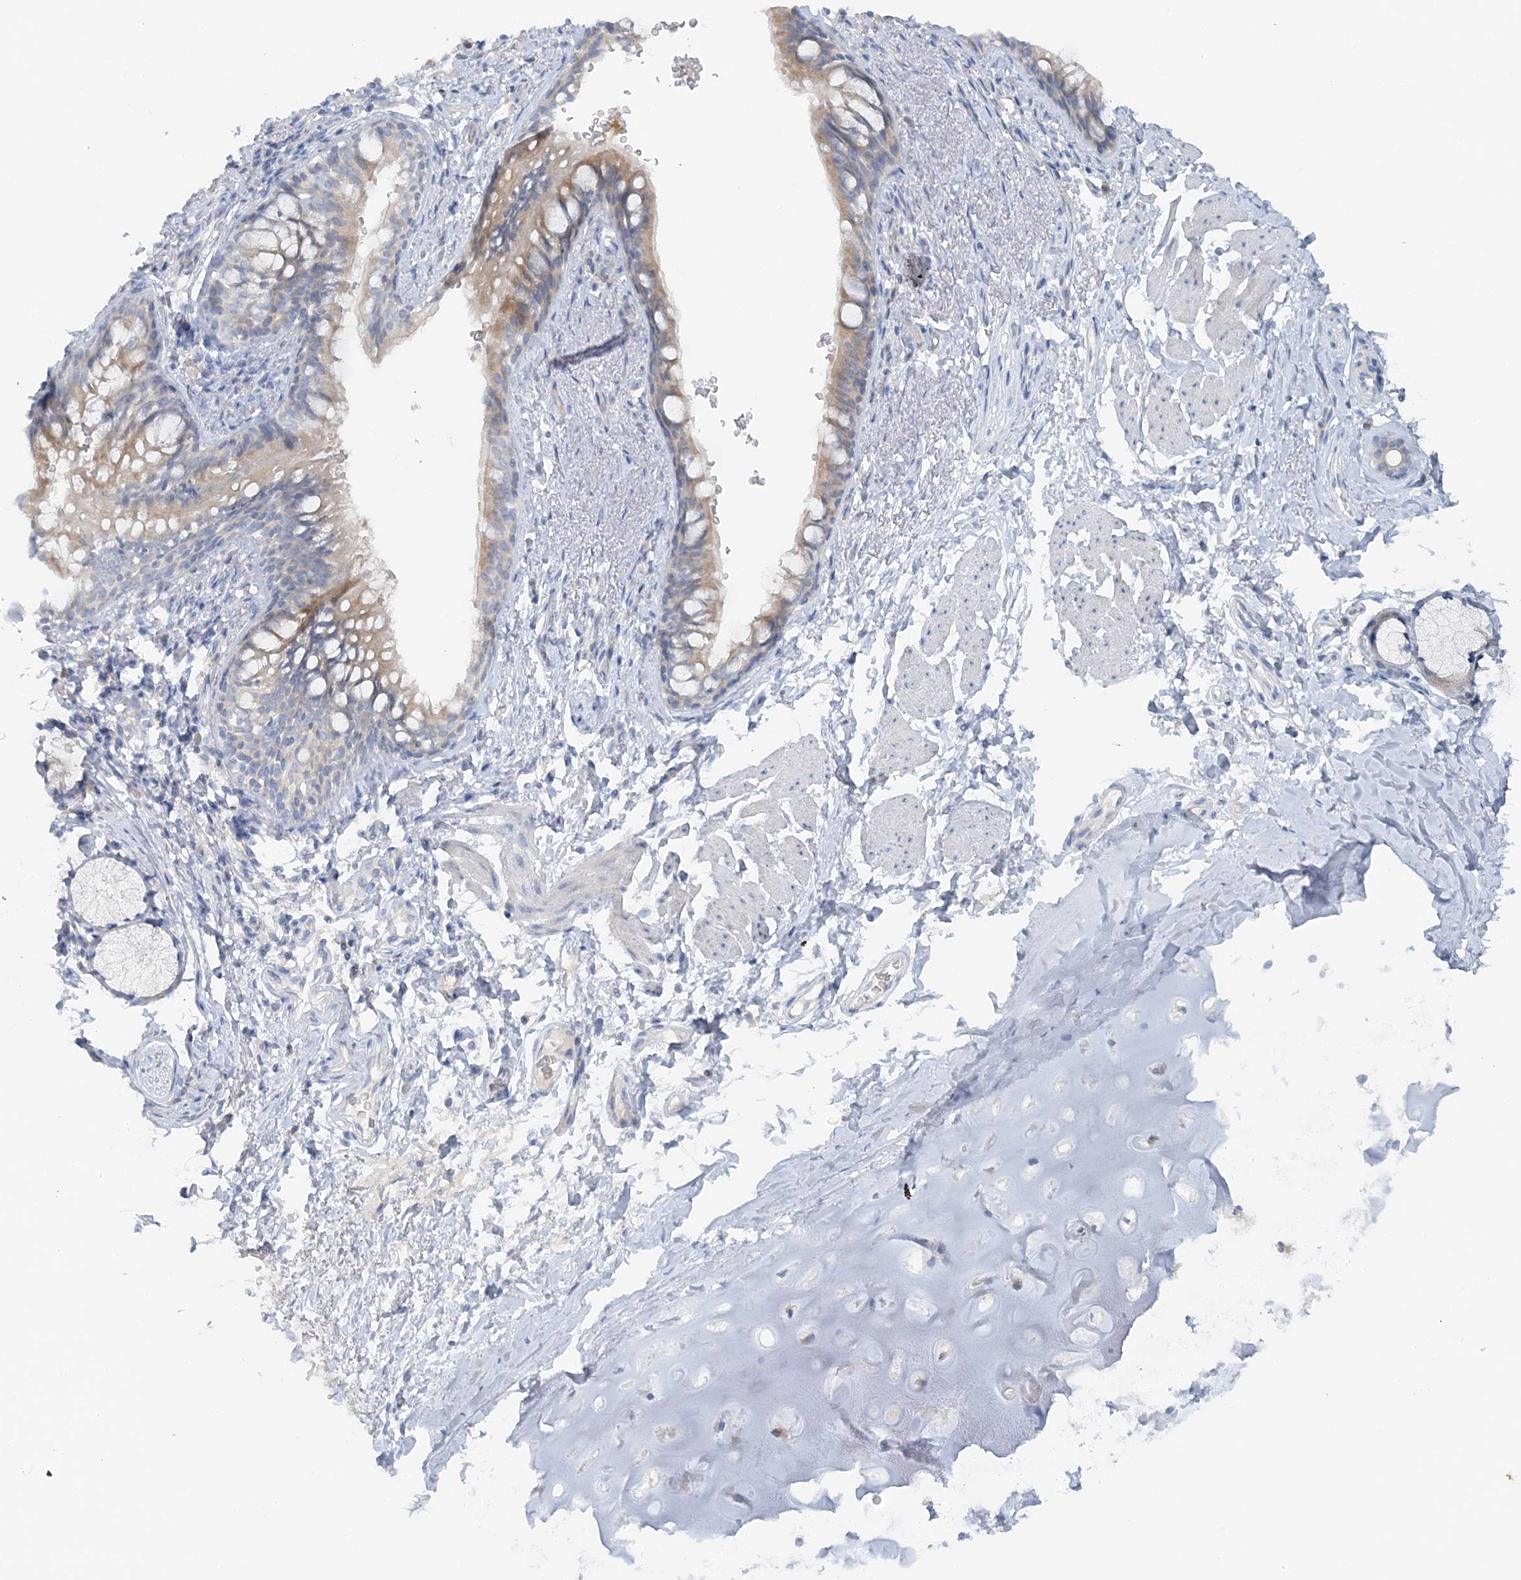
{"staining": {"intensity": "moderate", "quantity": "25%-75%", "location": "cytoplasmic/membranous"}, "tissue": "bronchus", "cell_type": "Respiratory epithelial cells", "image_type": "normal", "snomed": [{"axis": "morphology", "description": "Normal tissue, NOS"}, {"axis": "topography", "description": "Cartilage tissue"}, {"axis": "topography", "description": "Bronchus"}], "caption": "This photomicrograph shows immunohistochemistry staining of unremarkable human bronchus, with medium moderate cytoplasmic/membranous staining in approximately 25%-75% of respiratory epithelial cells.", "gene": "ATP11A", "patient": {"sex": "female", "age": 36}}